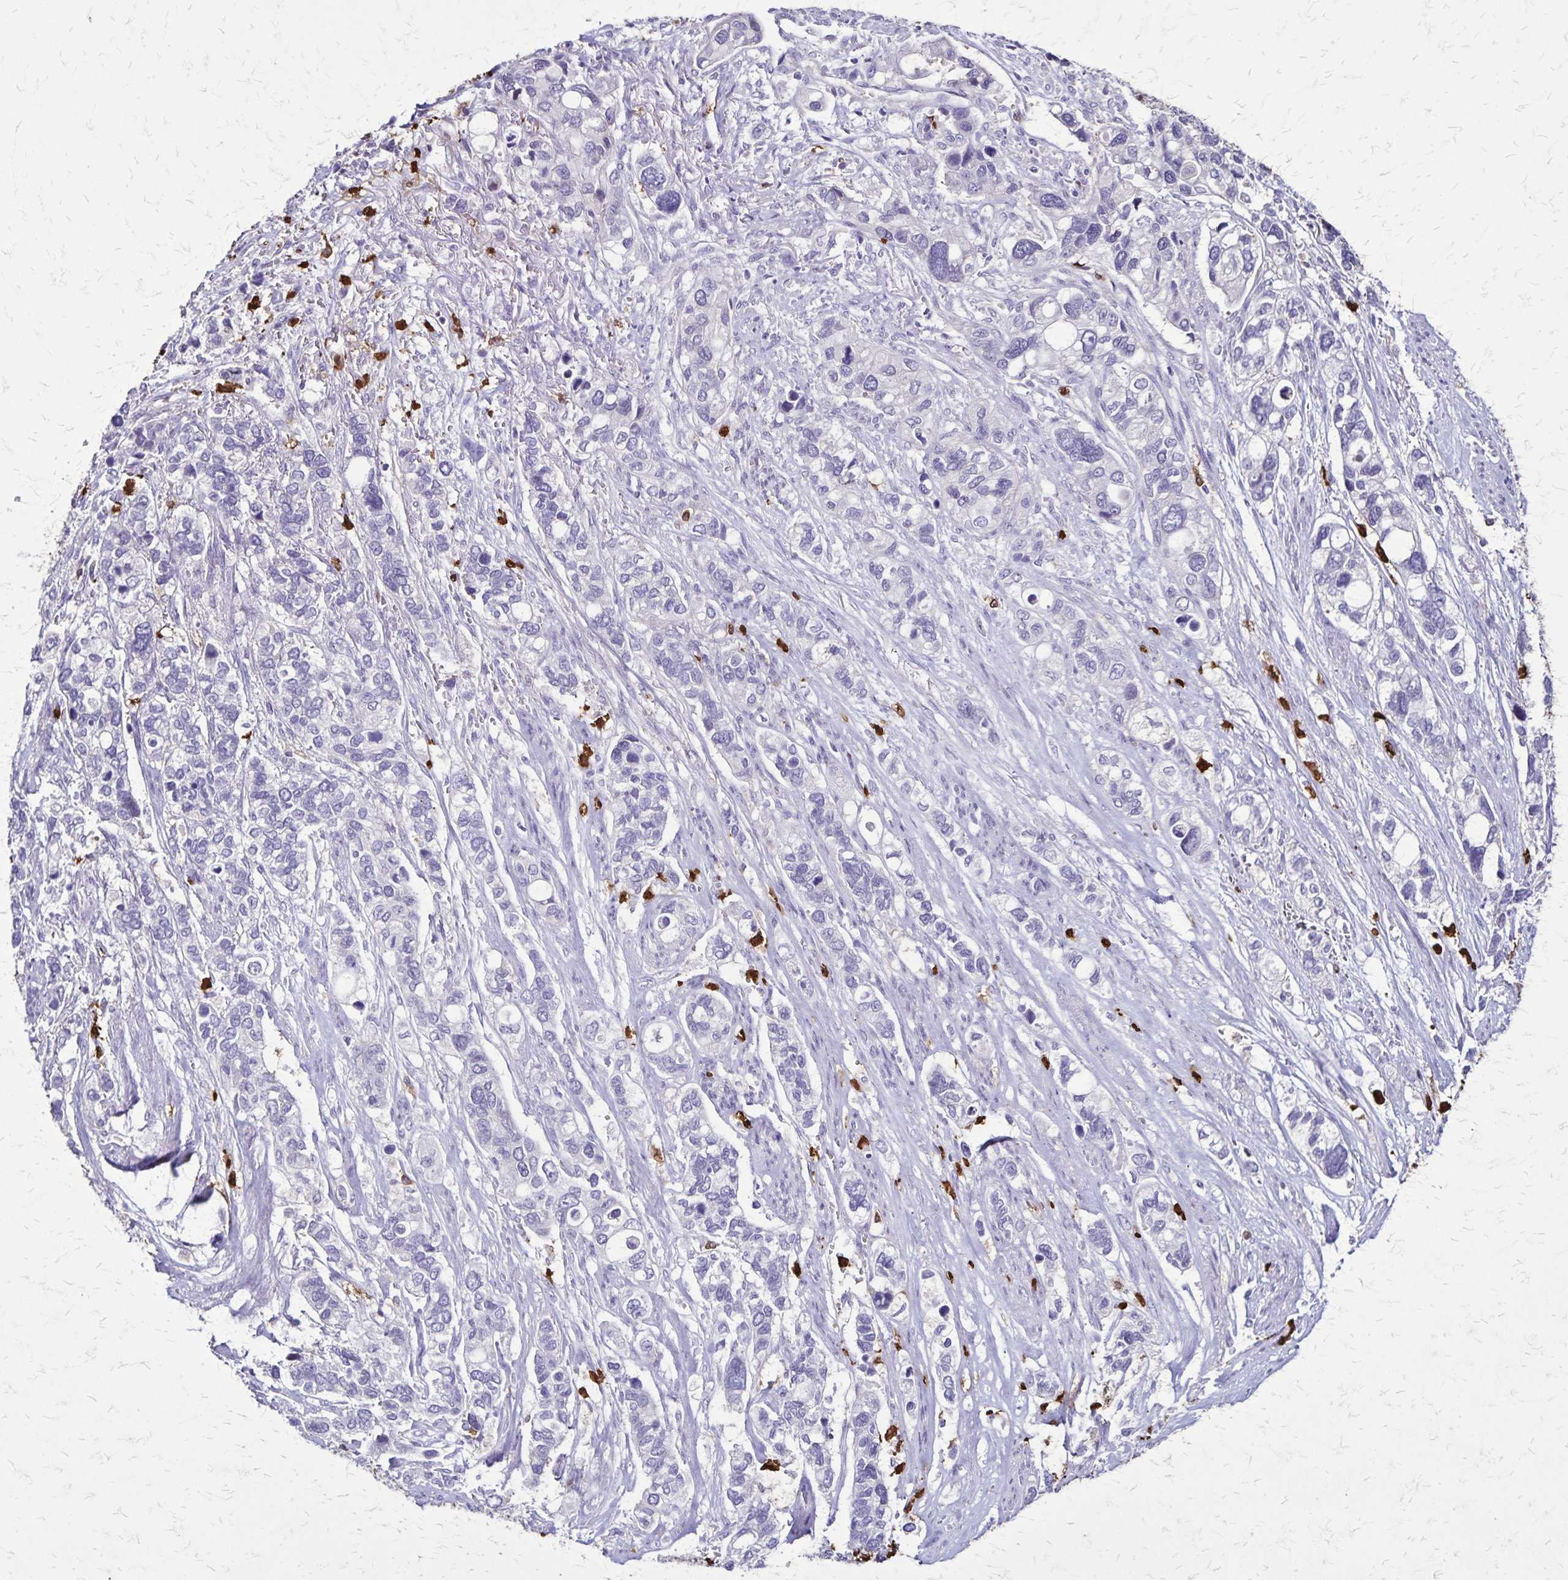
{"staining": {"intensity": "negative", "quantity": "none", "location": "none"}, "tissue": "stomach cancer", "cell_type": "Tumor cells", "image_type": "cancer", "snomed": [{"axis": "morphology", "description": "Adenocarcinoma, NOS"}, {"axis": "topography", "description": "Stomach, upper"}], "caption": "This photomicrograph is of stomach cancer stained with immunohistochemistry (IHC) to label a protein in brown with the nuclei are counter-stained blue. There is no staining in tumor cells.", "gene": "ULBP3", "patient": {"sex": "female", "age": 81}}